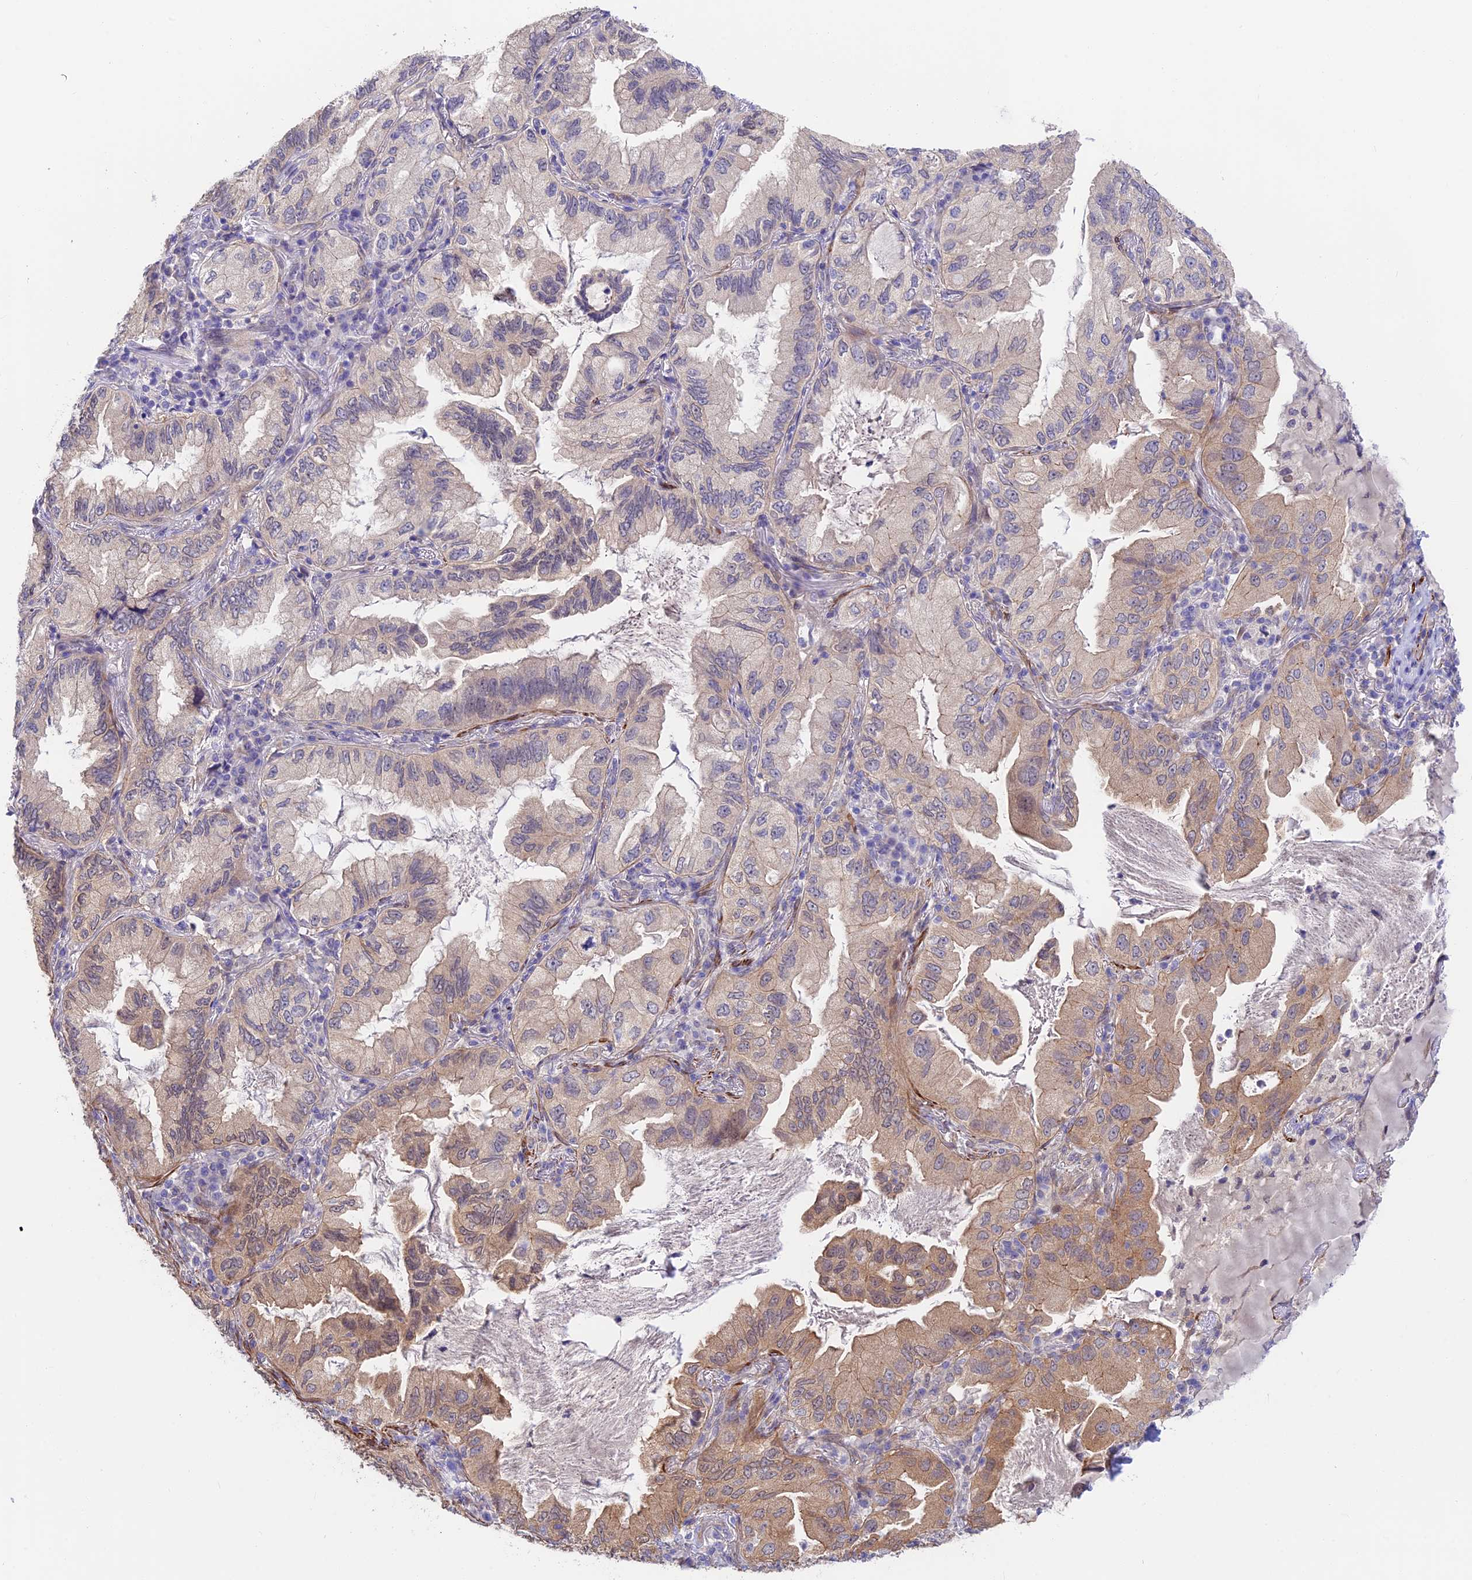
{"staining": {"intensity": "moderate", "quantity": "25%-75%", "location": "cytoplasmic/membranous"}, "tissue": "lung cancer", "cell_type": "Tumor cells", "image_type": "cancer", "snomed": [{"axis": "morphology", "description": "Adenocarcinoma, NOS"}, {"axis": "topography", "description": "Lung"}], "caption": "About 25%-75% of tumor cells in lung cancer exhibit moderate cytoplasmic/membranous protein staining as visualized by brown immunohistochemical staining.", "gene": "ANKRD50", "patient": {"sex": "female", "age": 69}}